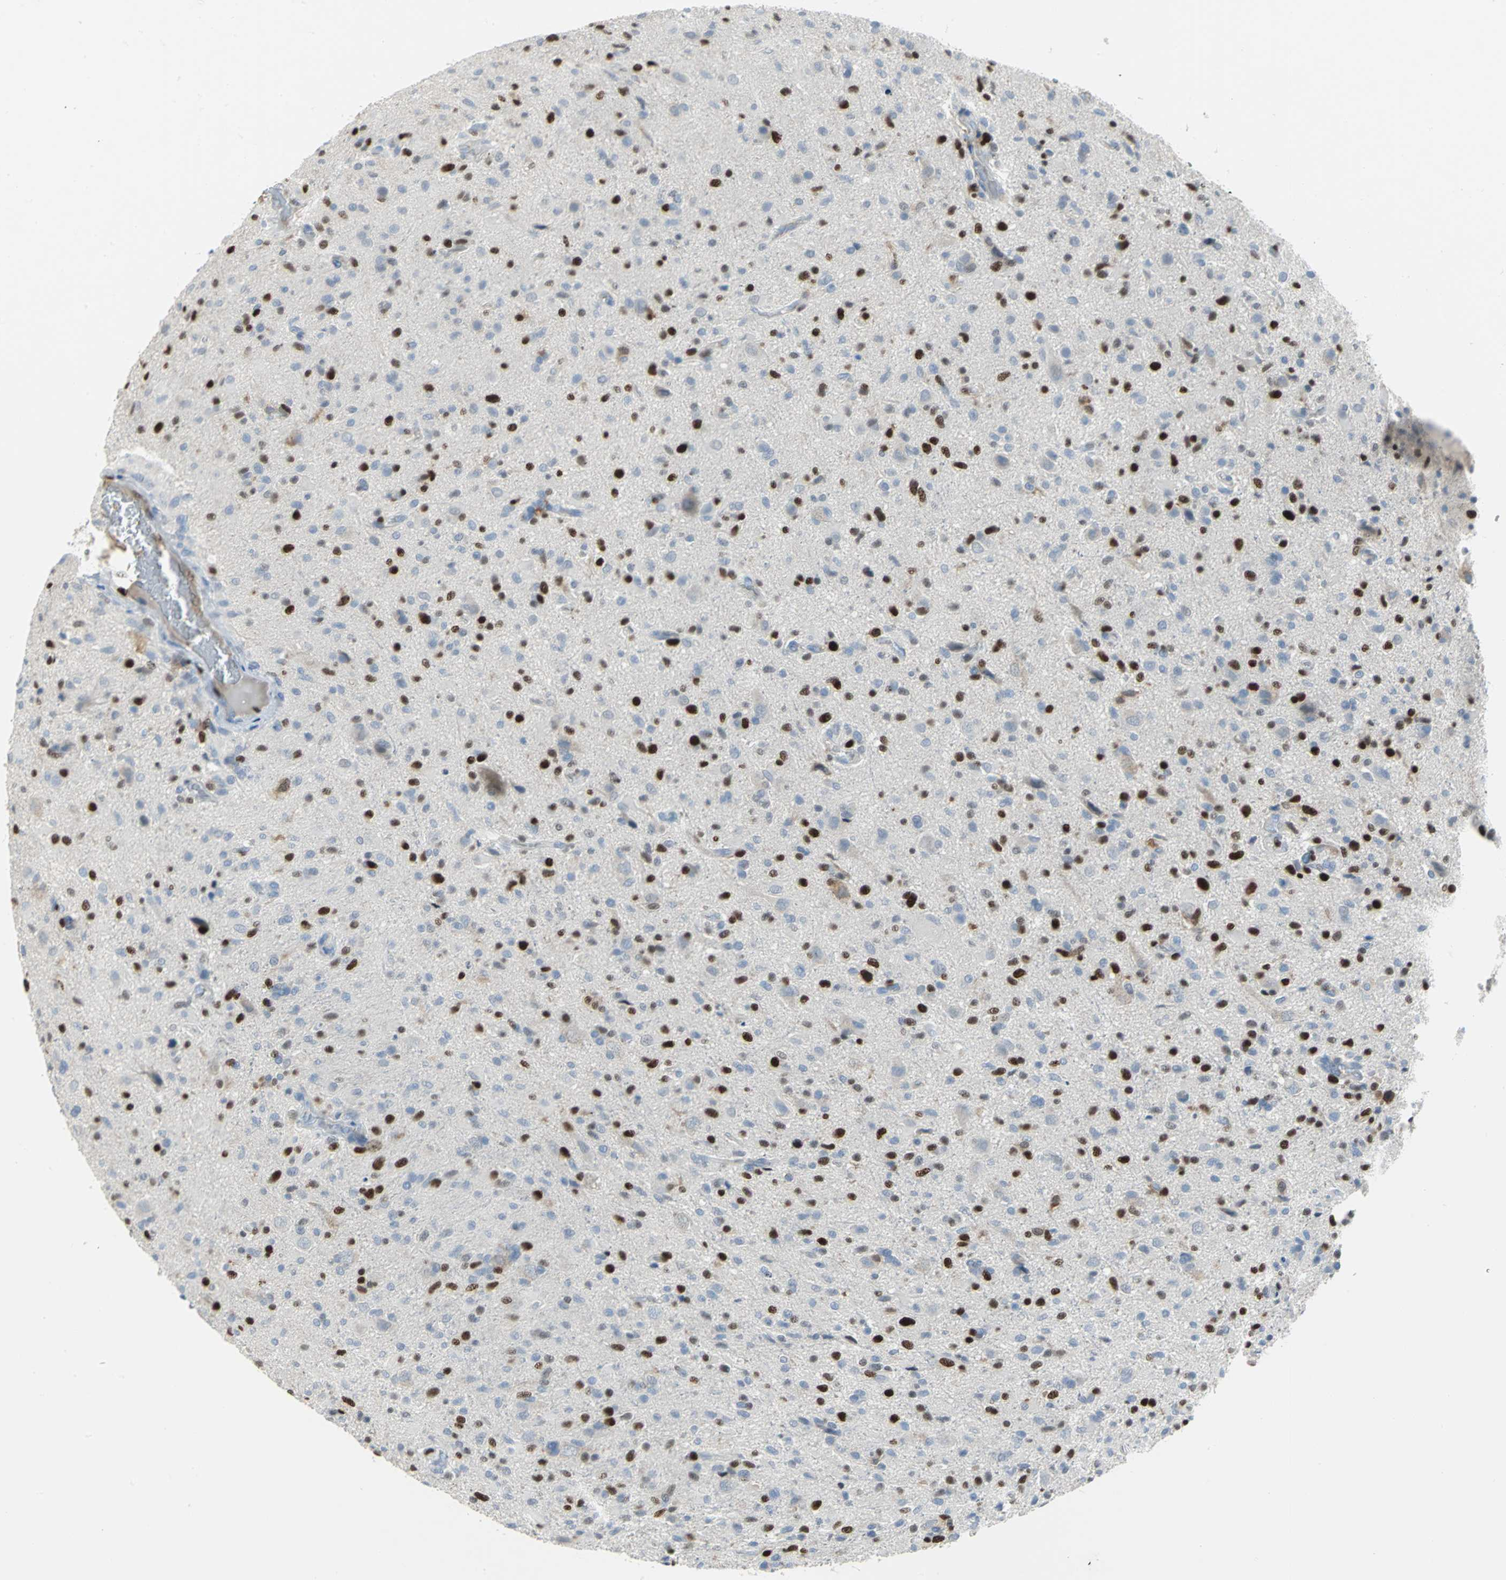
{"staining": {"intensity": "strong", "quantity": "<25%", "location": "nuclear"}, "tissue": "glioma", "cell_type": "Tumor cells", "image_type": "cancer", "snomed": [{"axis": "morphology", "description": "Glioma, malignant, High grade"}, {"axis": "topography", "description": "Brain"}], "caption": "Immunohistochemical staining of human glioma reveals medium levels of strong nuclear protein expression in approximately <25% of tumor cells. (DAB (3,3'-diaminobenzidine) IHC, brown staining for protein, blue staining for nuclei).", "gene": "MCM4", "patient": {"sex": "male", "age": 71}}